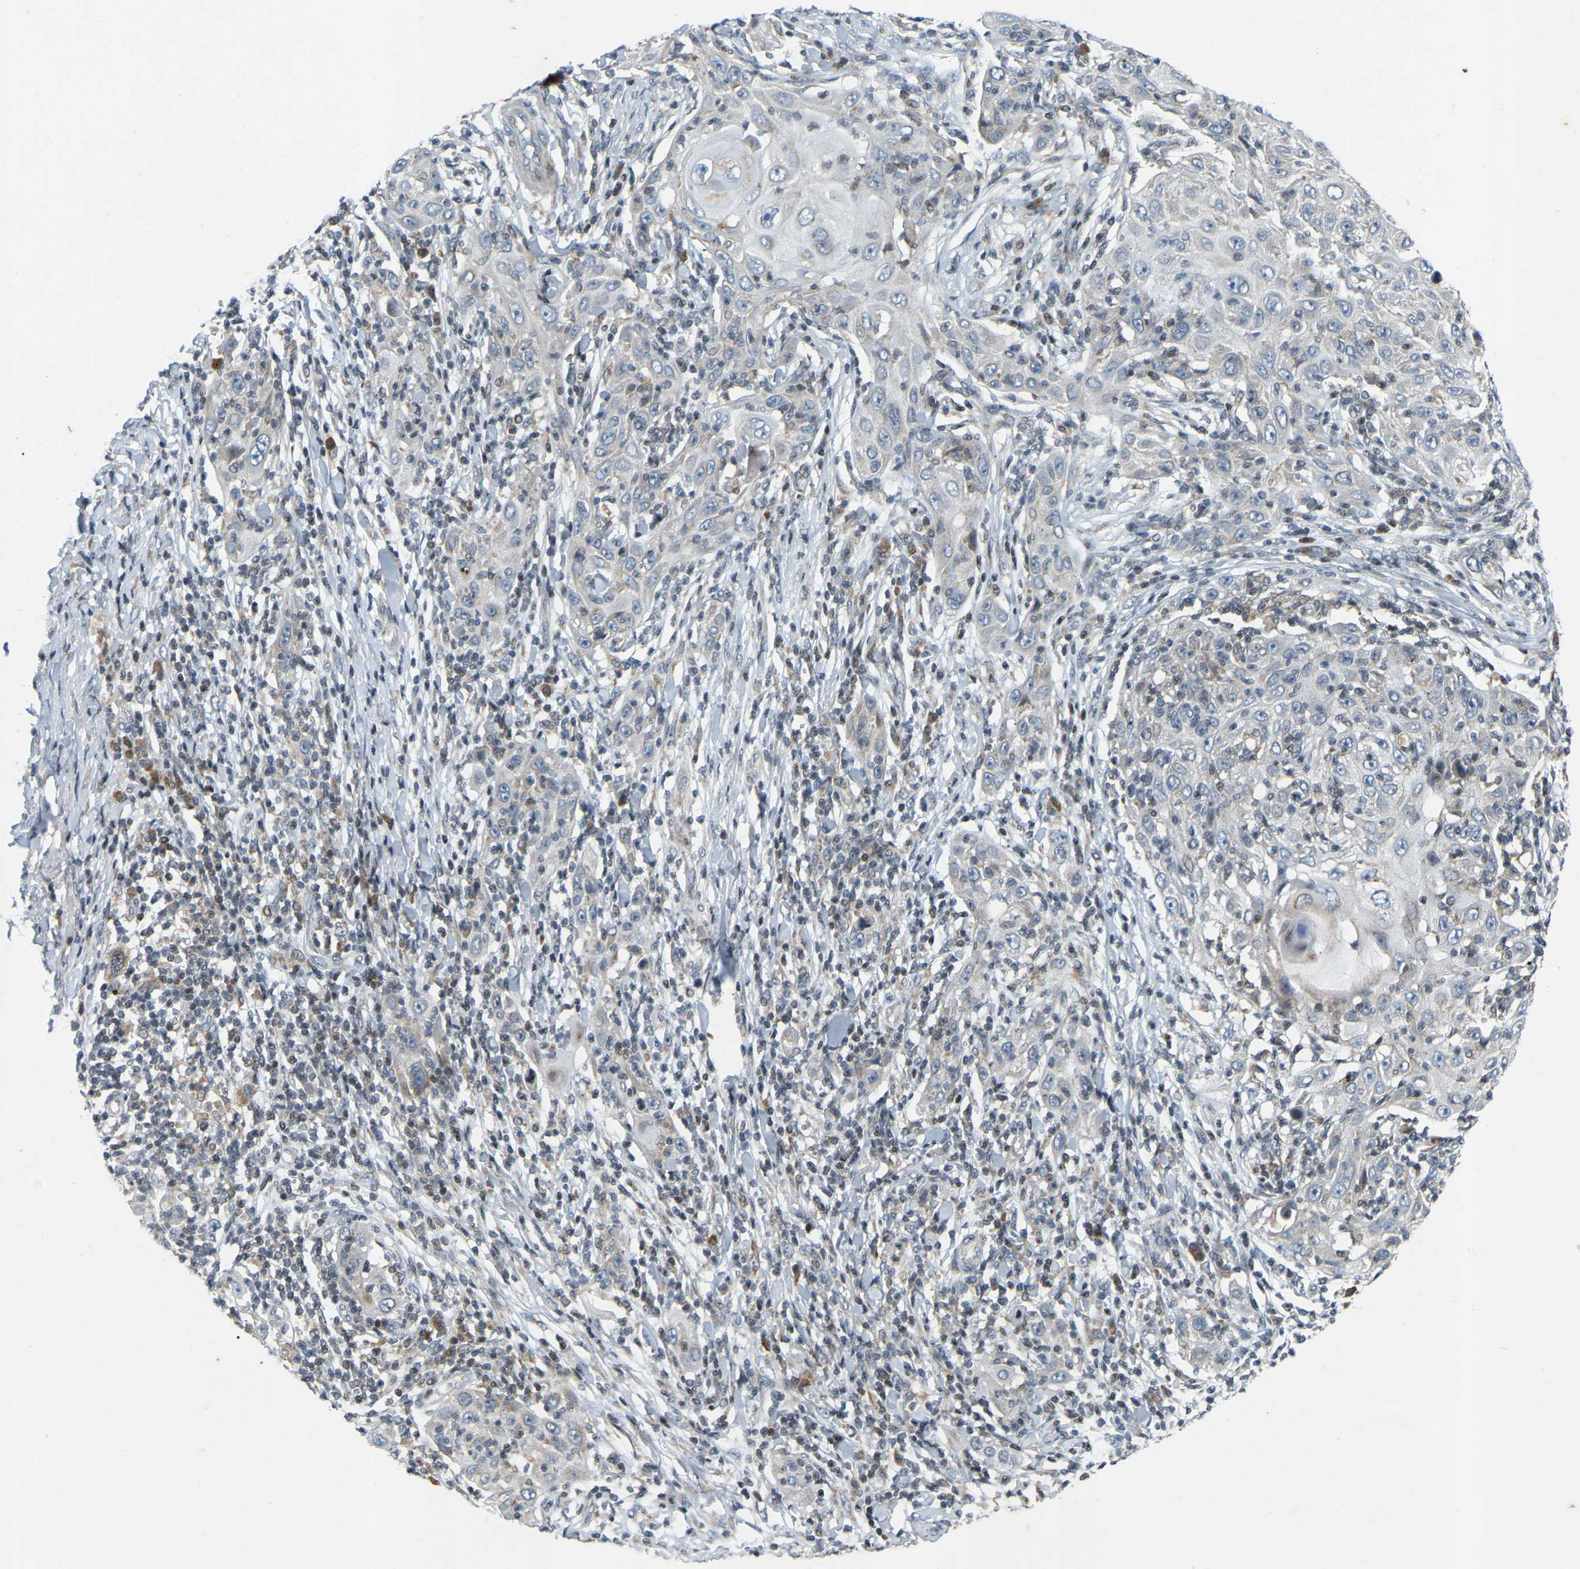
{"staining": {"intensity": "negative", "quantity": "none", "location": "none"}, "tissue": "skin cancer", "cell_type": "Tumor cells", "image_type": "cancer", "snomed": [{"axis": "morphology", "description": "Squamous cell carcinoma, NOS"}, {"axis": "topography", "description": "Skin"}], "caption": "Immunohistochemical staining of human skin cancer shows no significant staining in tumor cells.", "gene": "PARL", "patient": {"sex": "female", "age": 88}}